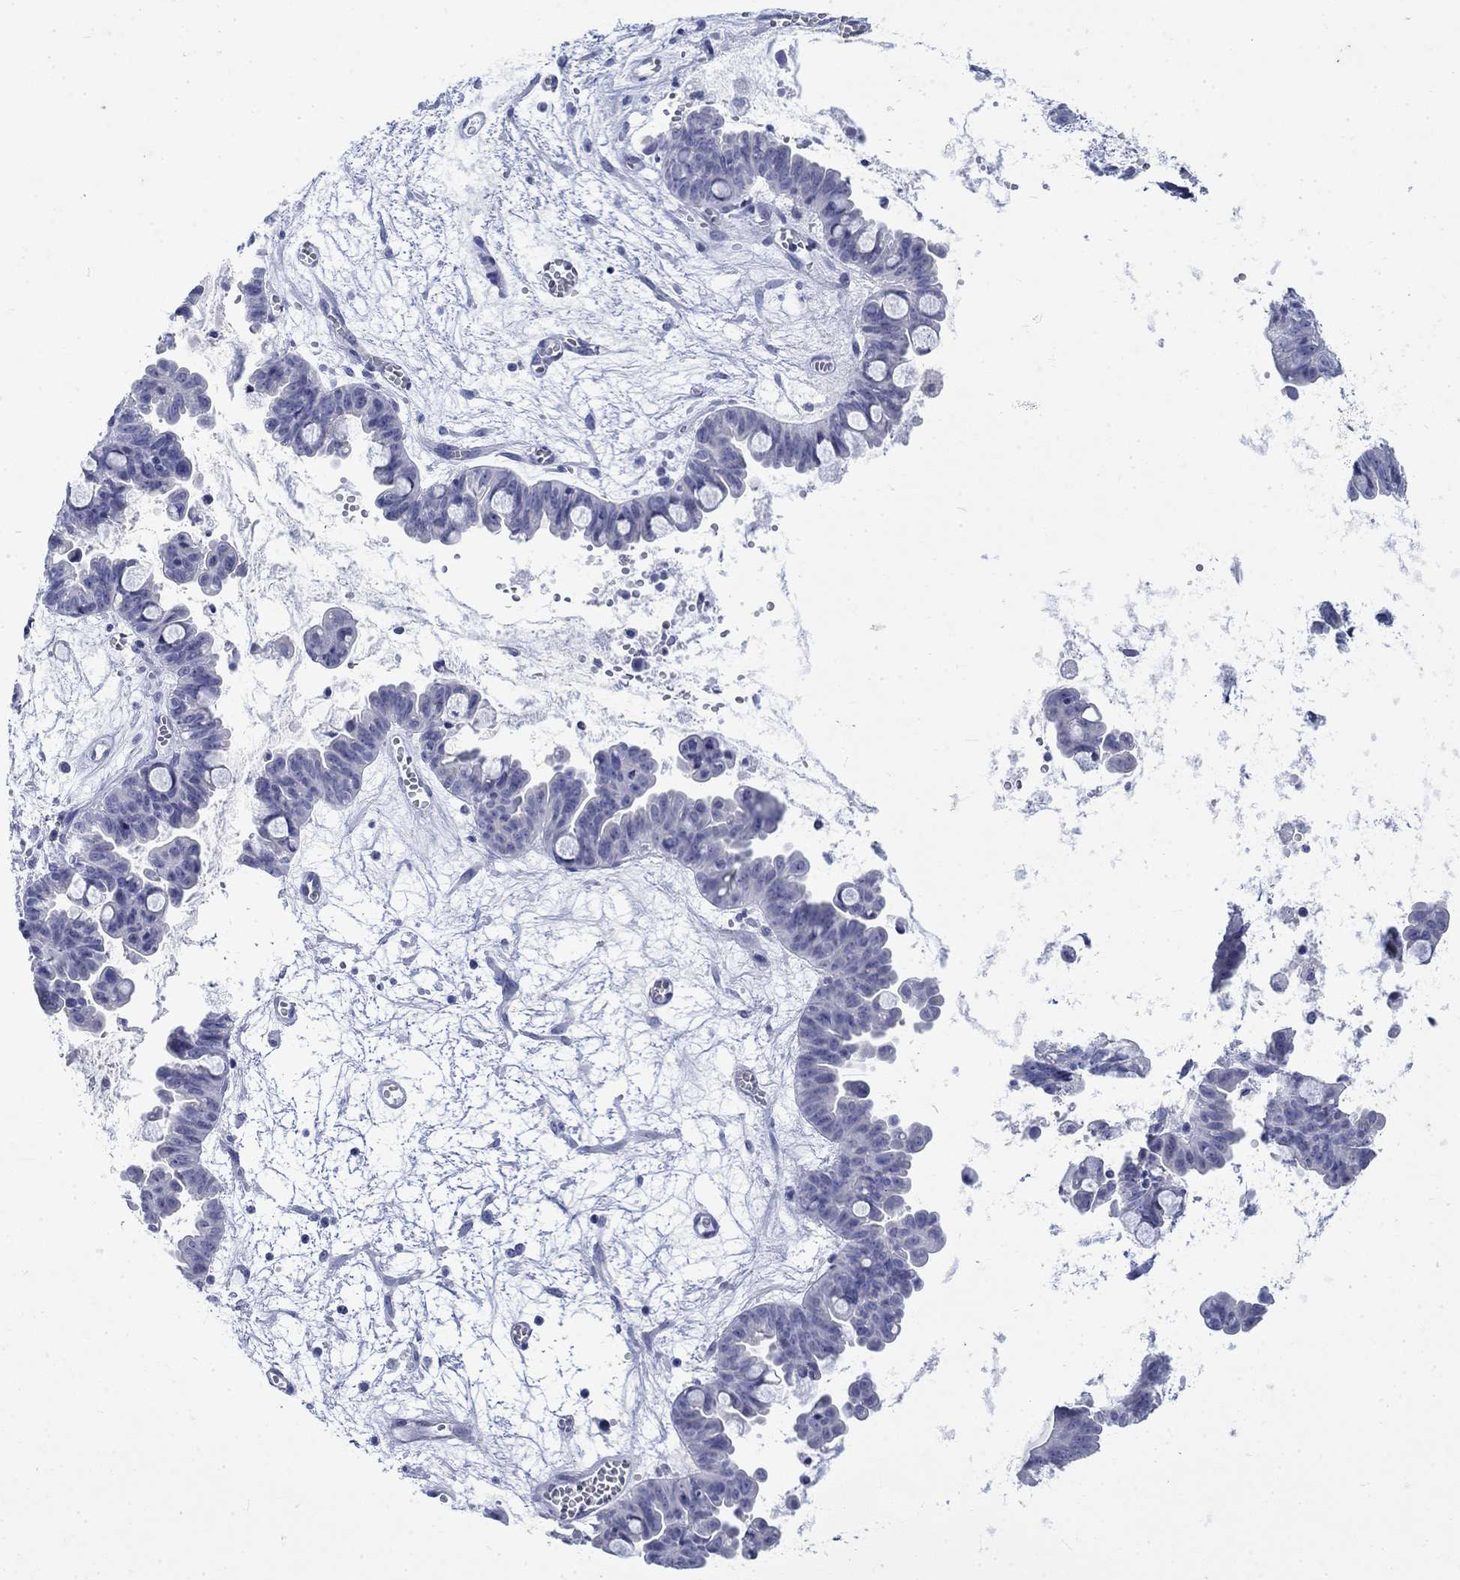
{"staining": {"intensity": "negative", "quantity": "none", "location": "none"}, "tissue": "ovarian cancer", "cell_type": "Tumor cells", "image_type": "cancer", "snomed": [{"axis": "morphology", "description": "Cystadenocarcinoma, mucinous, NOS"}, {"axis": "topography", "description": "Ovary"}], "caption": "This is a image of IHC staining of mucinous cystadenocarcinoma (ovarian), which shows no staining in tumor cells.", "gene": "KRT76", "patient": {"sex": "female", "age": 63}}